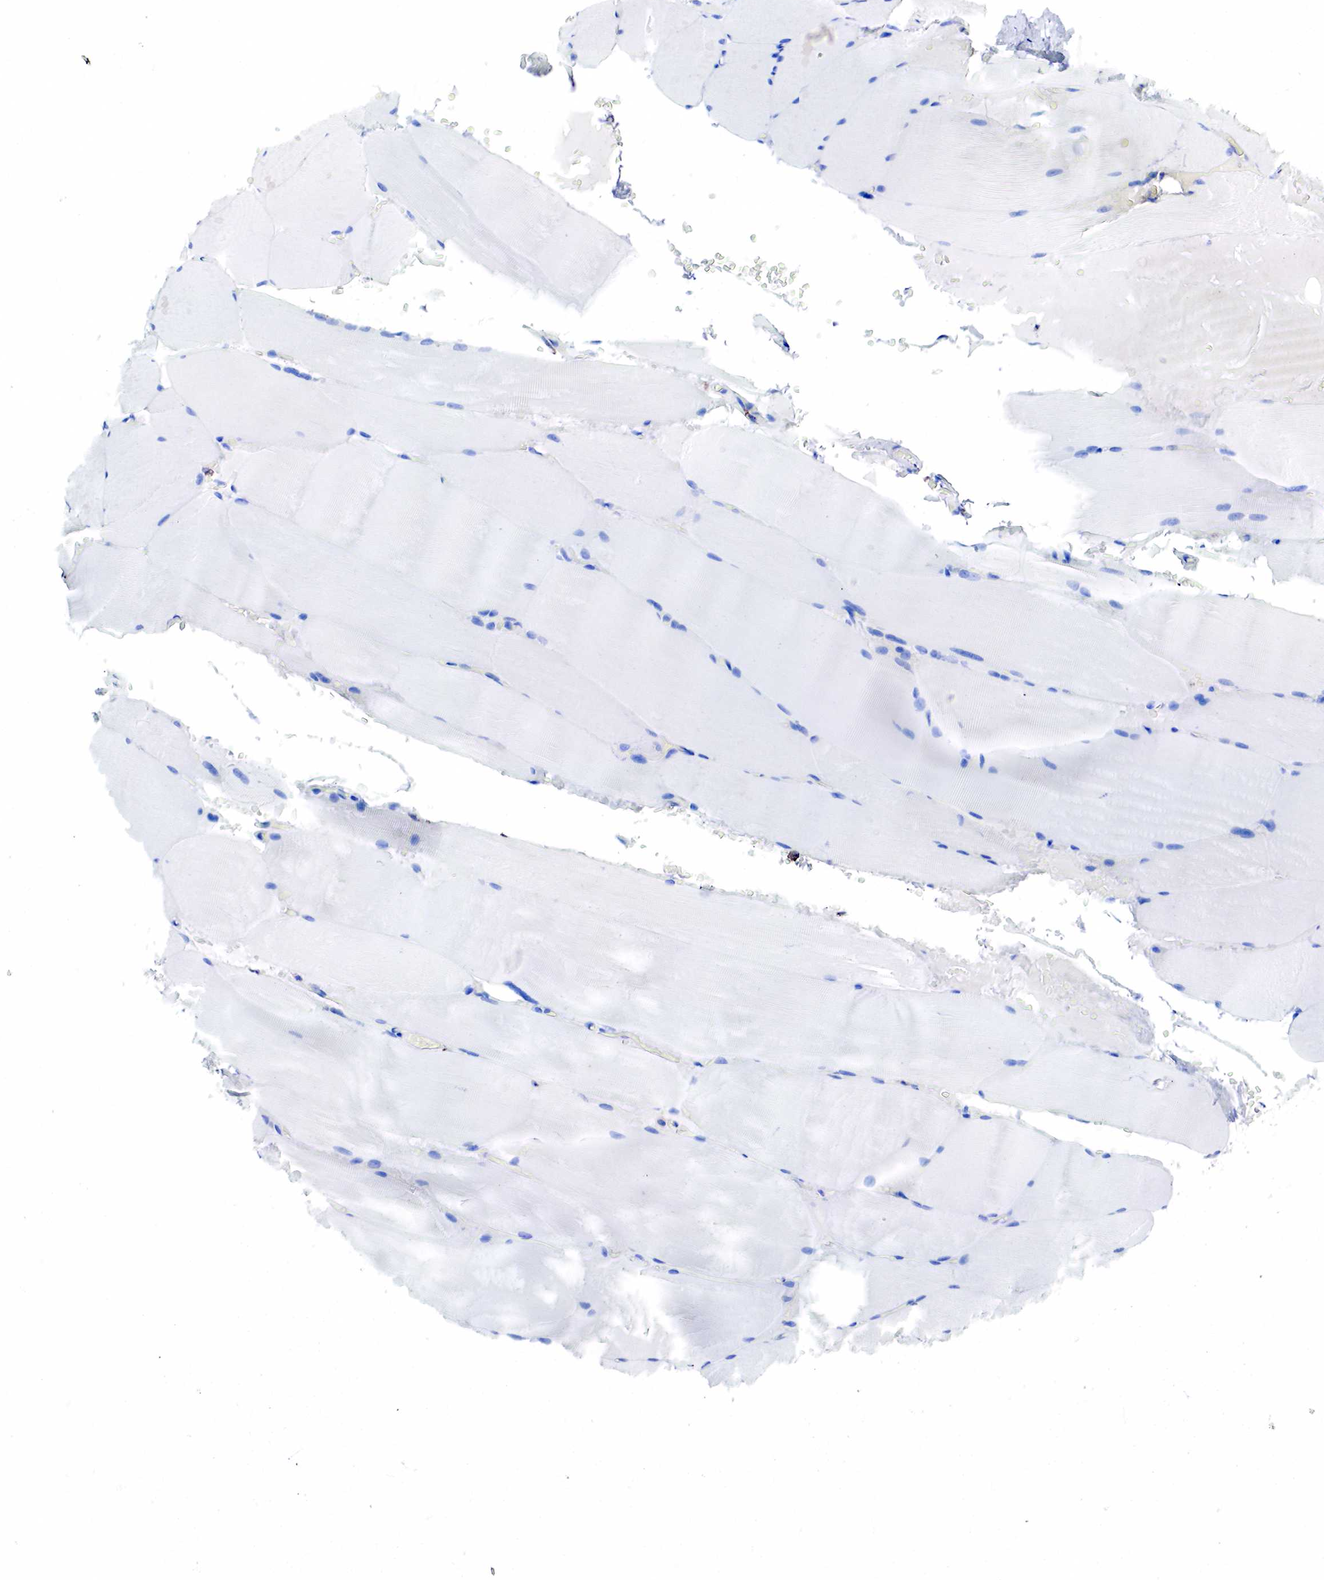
{"staining": {"intensity": "negative", "quantity": "none", "location": "none"}, "tissue": "skeletal muscle", "cell_type": "Myocytes", "image_type": "normal", "snomed": [{"axis": "morphology", "description": "Normal tissue, NOS"}, {"axis": "topography", "description": "Skeletal muscle"}], "caption": "Photomicrograph shows no significant protein positivity in myocytes of unremarkable skeletal muscle.", "gene": "CD68", "patient": {"sex": "male", "age": 71}}